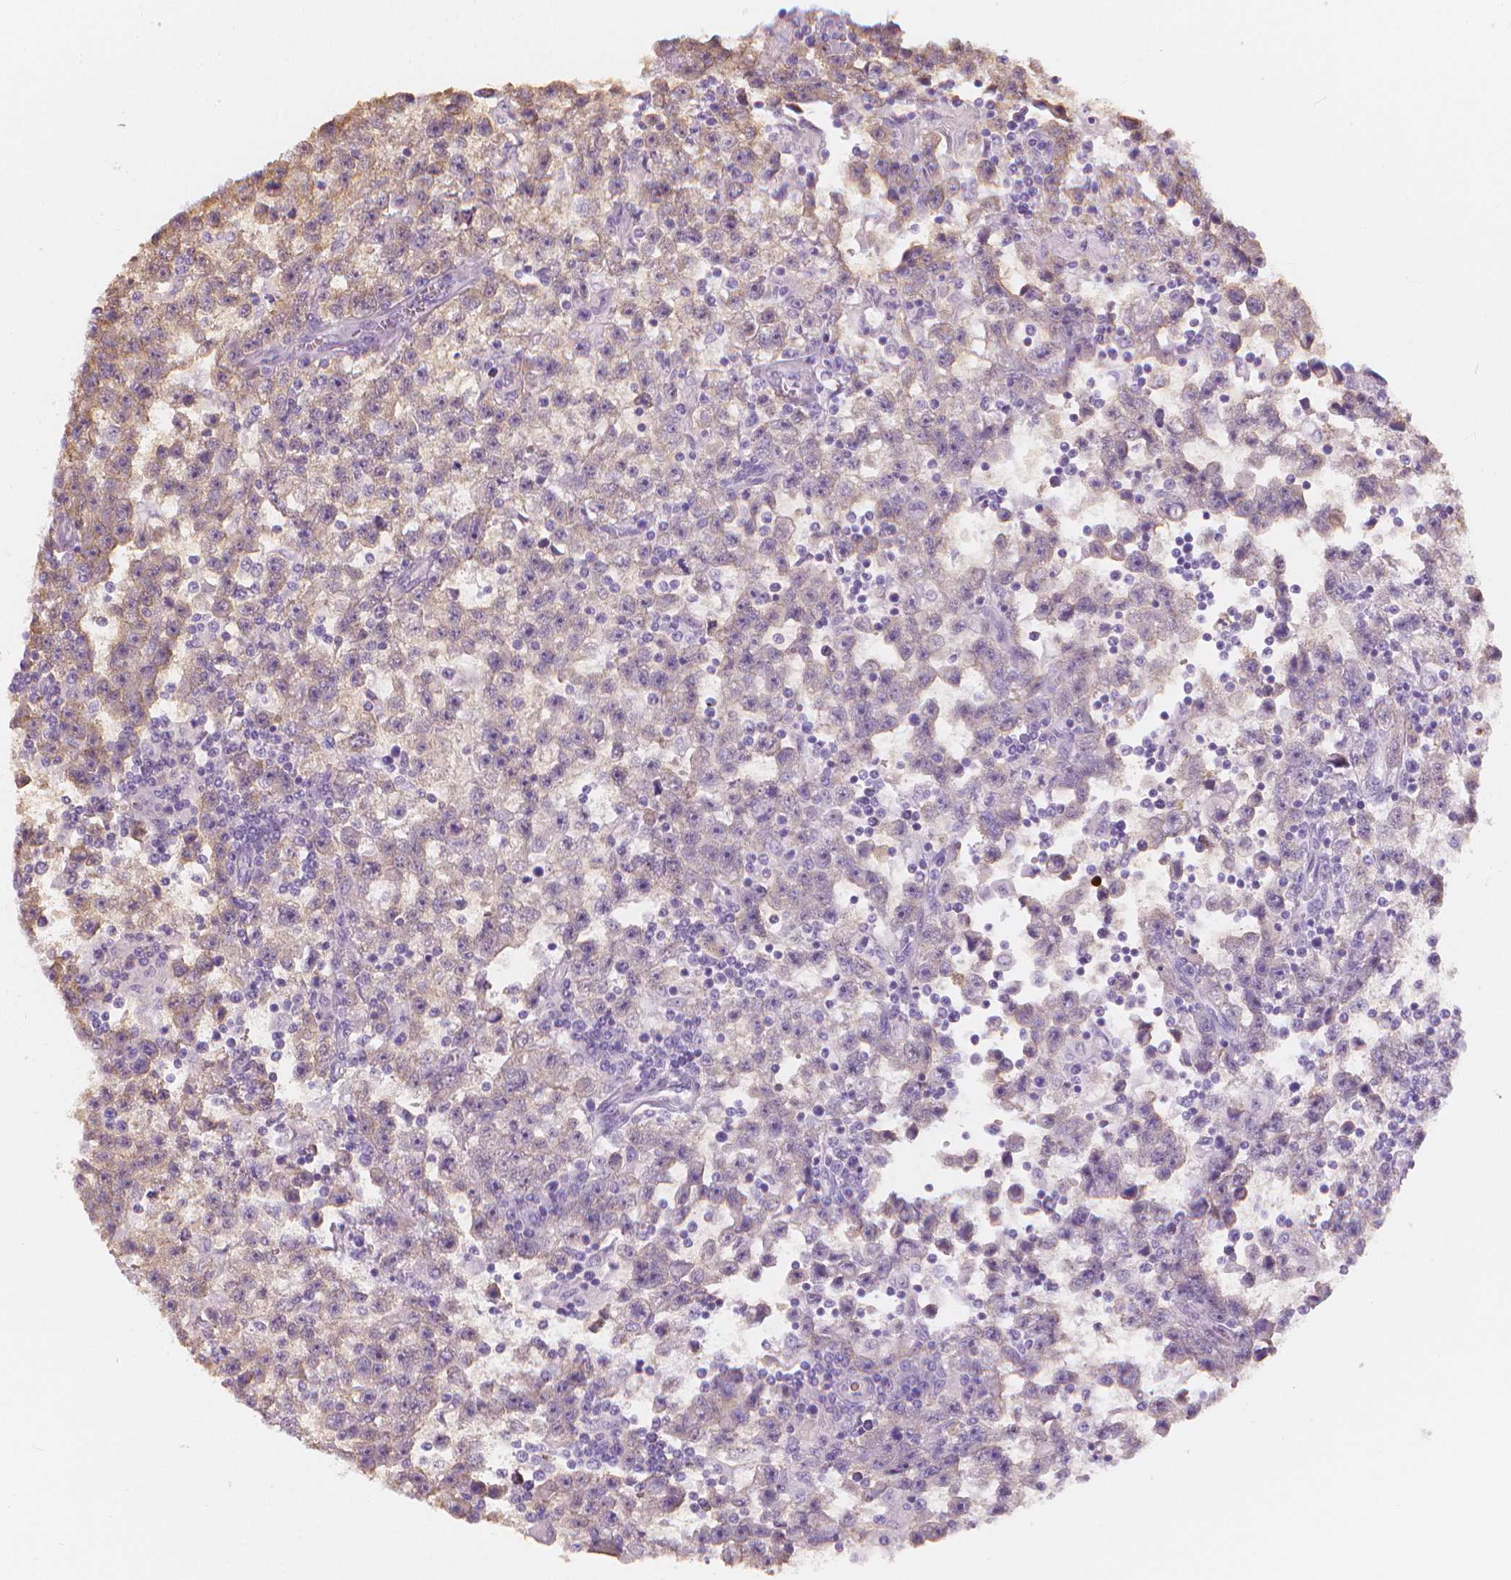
{"staining": {"intensity": "weak", "quantity": "<25%", "location": "cytoplasmic/membranous"}, "tissue": "testis cancer", "cell_type": "Tumor cells", "image_type": "cancer", "snomed": [{"axis": "morphology", "description": "Seminoma, NOS"}, {"axis": "topography", "description": "Testis"}], "caption": "Immunohistochemistry image of neoplastic tissue: seminoma (testis) stained with DAB (3,3'-diaminobenzidine) shows no significant protein expression in tumor cells. (Brightfield microscopy of DAB immunohistochemistry (IHC) at high magnification).", "gene": "APOA4", "patient": {"sex": "male", "age": 31}}